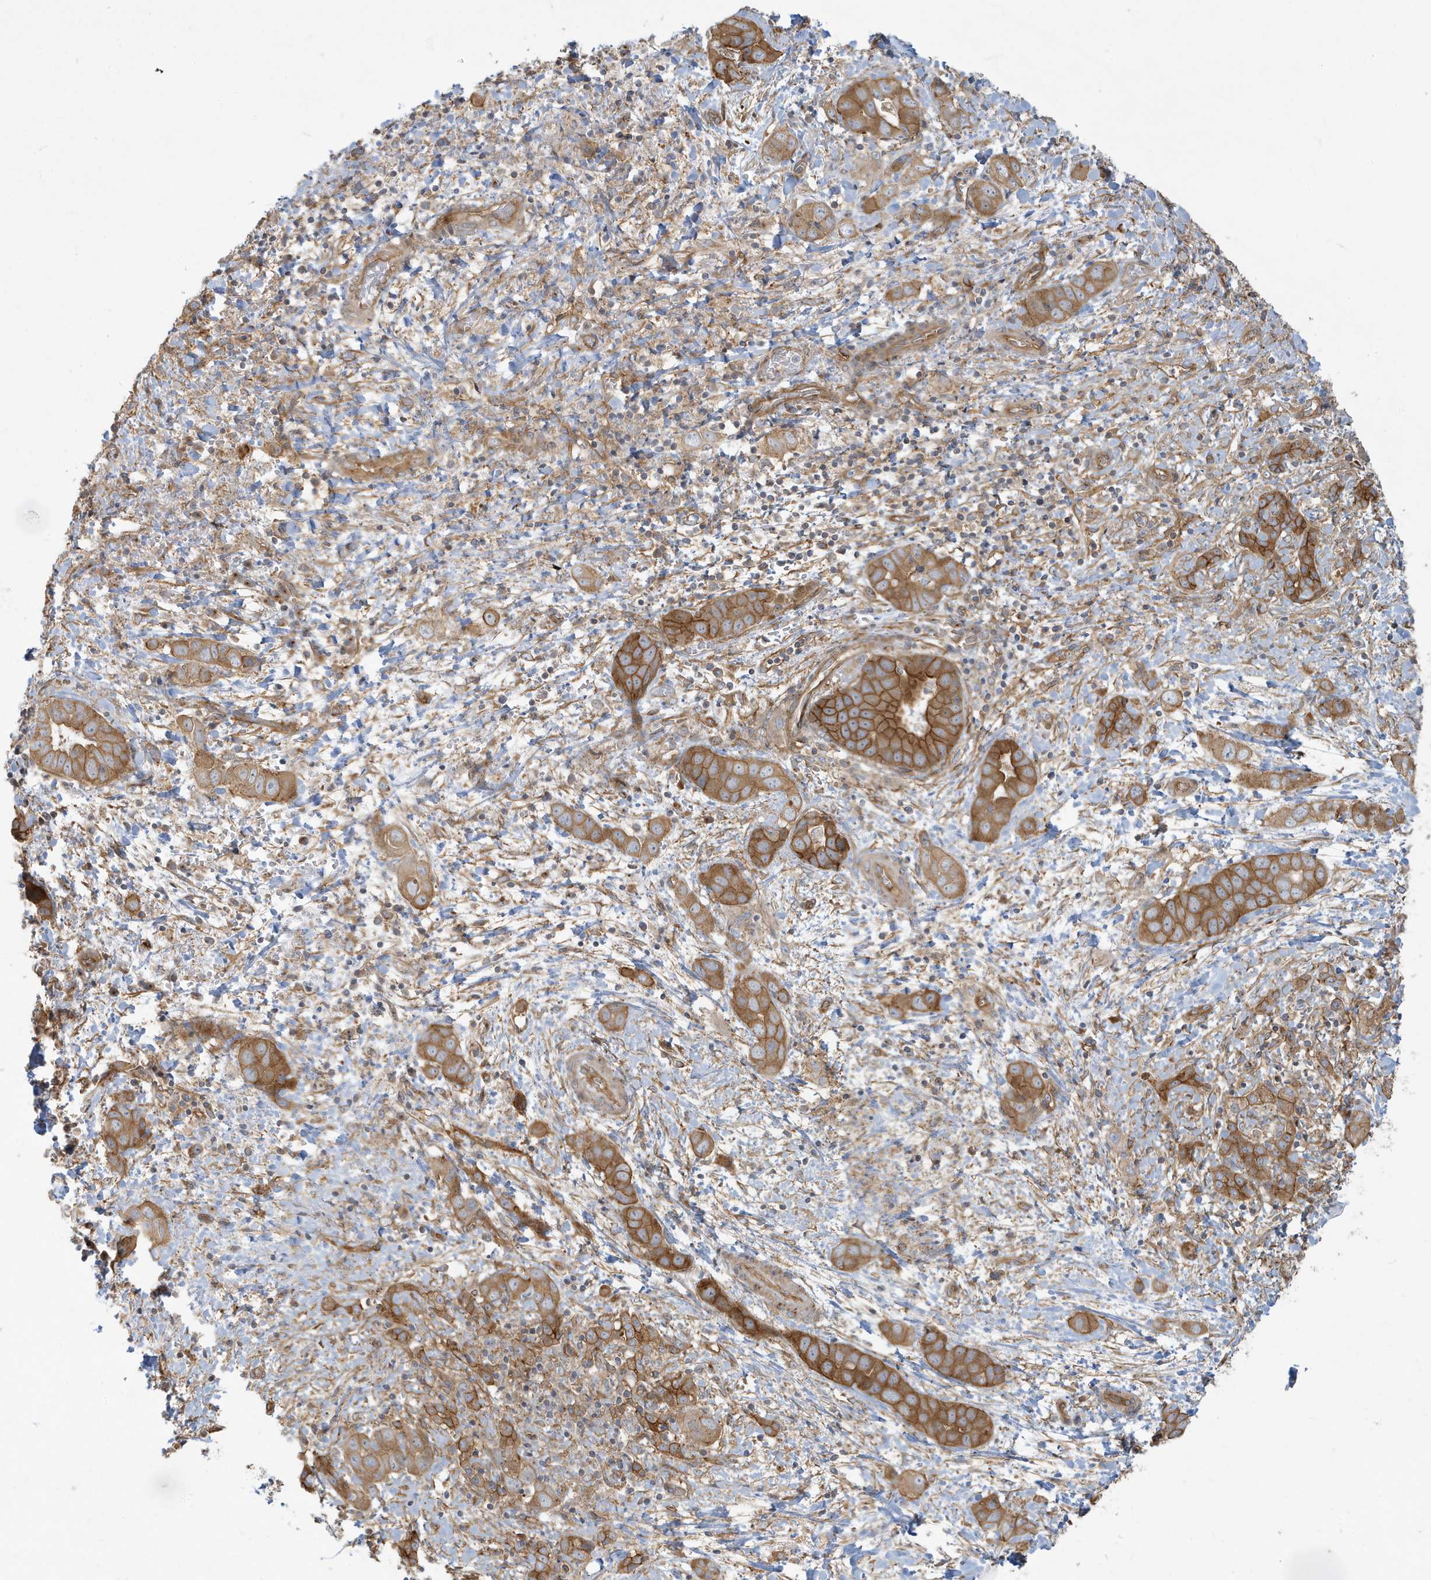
{"staining": {"intensity": "moderate", "quantity": ">75%", "location": "cytoplasmic/membranous"}, "tissue": "liver cancer", "cell_type": "Tumor cells", "image_type": "cancer", "snomed": [{"axis": "morphology", "description": "Cholangiocarcinoma"}, {"axis": "topography", "description": "Liver"}], "caption": "A brown stain labels moderate cytoplasmic/membranous staining of a protein in cholangiocarcinoma (liver) tumor cells. (Brightfield microscopy of DAB IHC at high magnification).", "gene": "ATP23", "patient": {"sex": "female", "age": 52}}